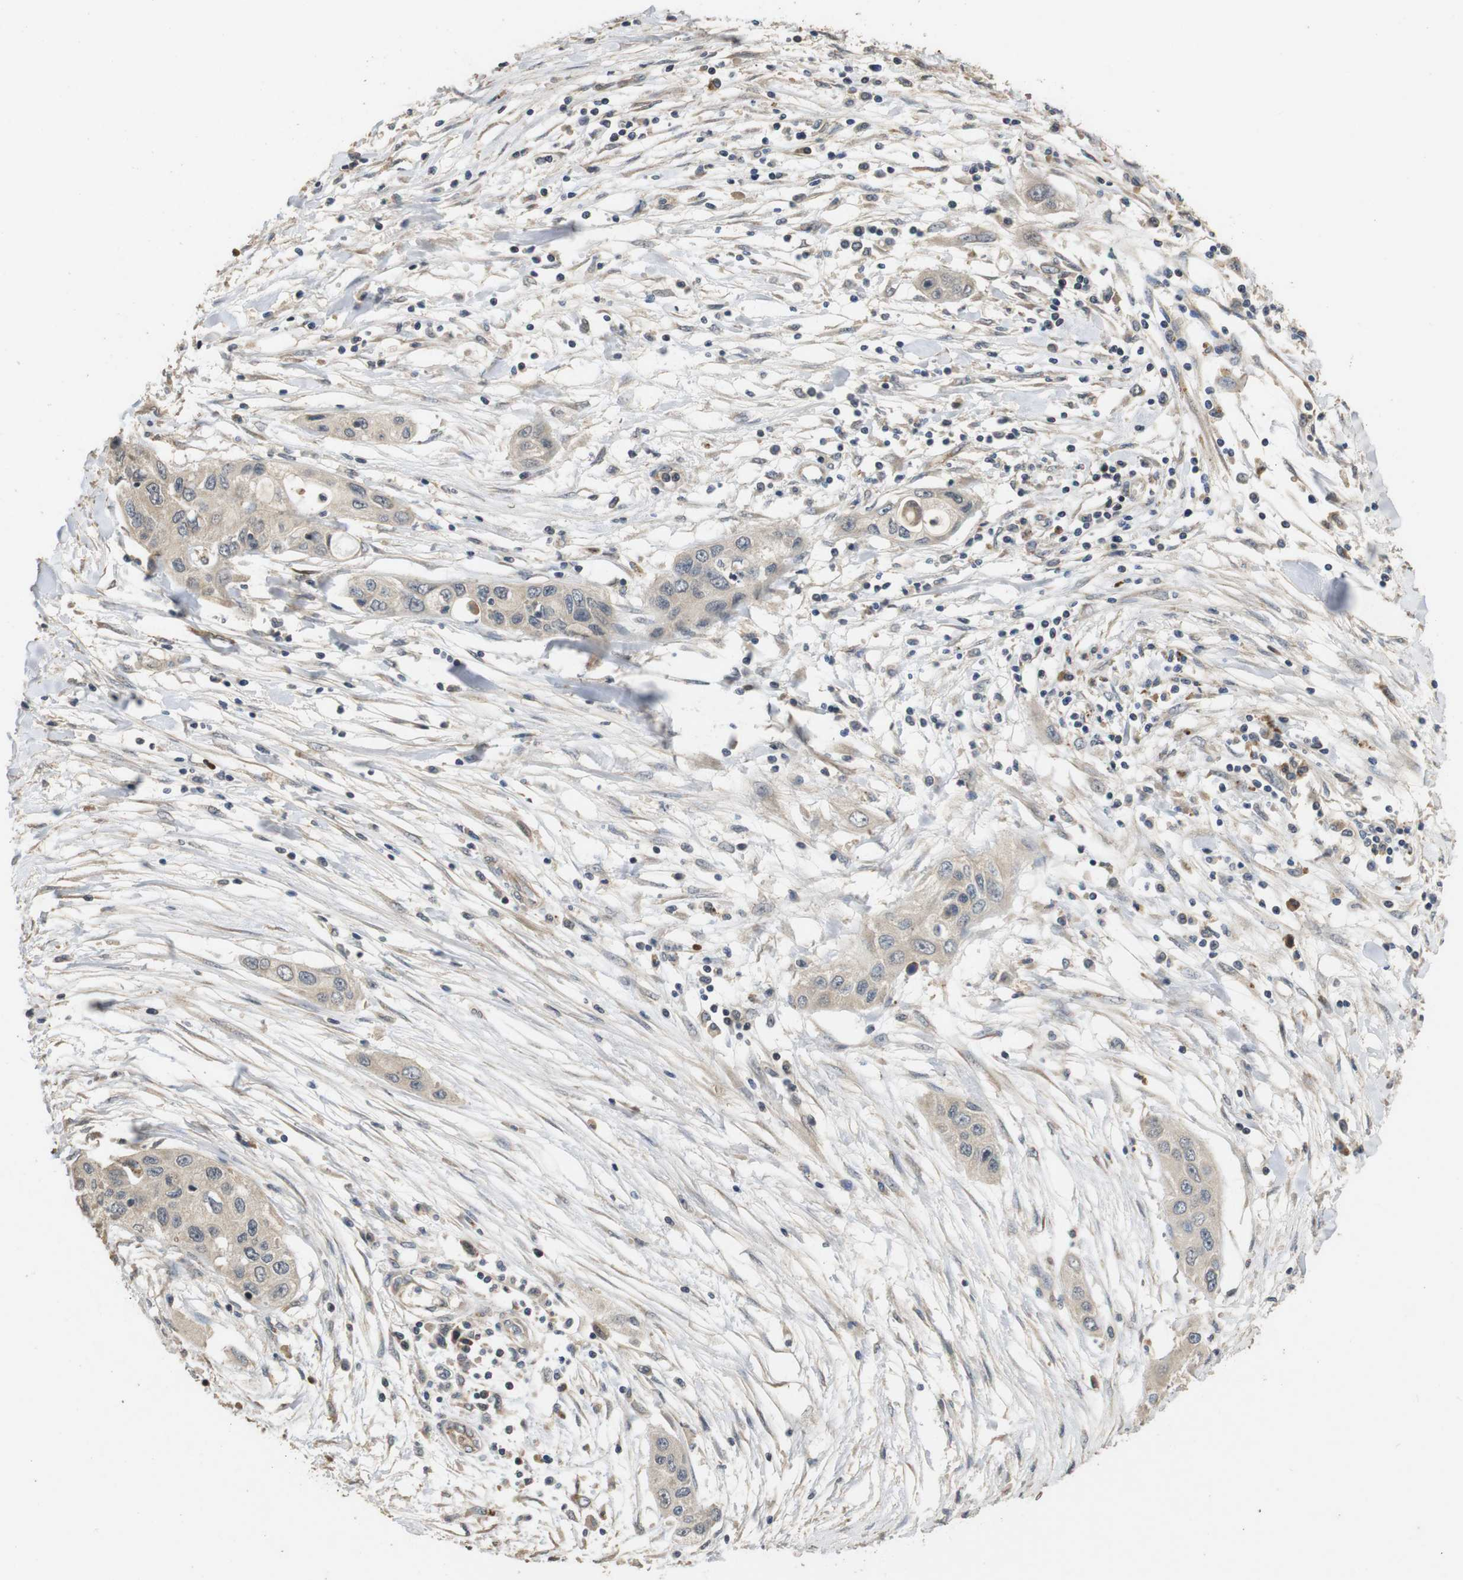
{"staining": {"intensity": "weak", "quantity": "25%-75%", "location": "cytoplasmic/membranous"}, "tissue": "pancreatic cancer", "cell_type": "Tumor cells", "image_type": "cancer", "snomed": [{"axis": "morphology", "description": "Adenocarcinoma, NOS"}, {"axis": "topography", "description": "Pancreas"}], "caption": "A low amount of weak cytoplasmic/membranous expression is seen in about 25%-75% of tumor cells in pancreatic cancer tissue. The staining is performed using DAB (3,3'-diaminobenzidine) brown chromogen to label protein expression. The nuclei are counter-stained blue using hematoxylin.", "gene": "PCDHB10", "patient": {"sex": "female", "age": 70}}